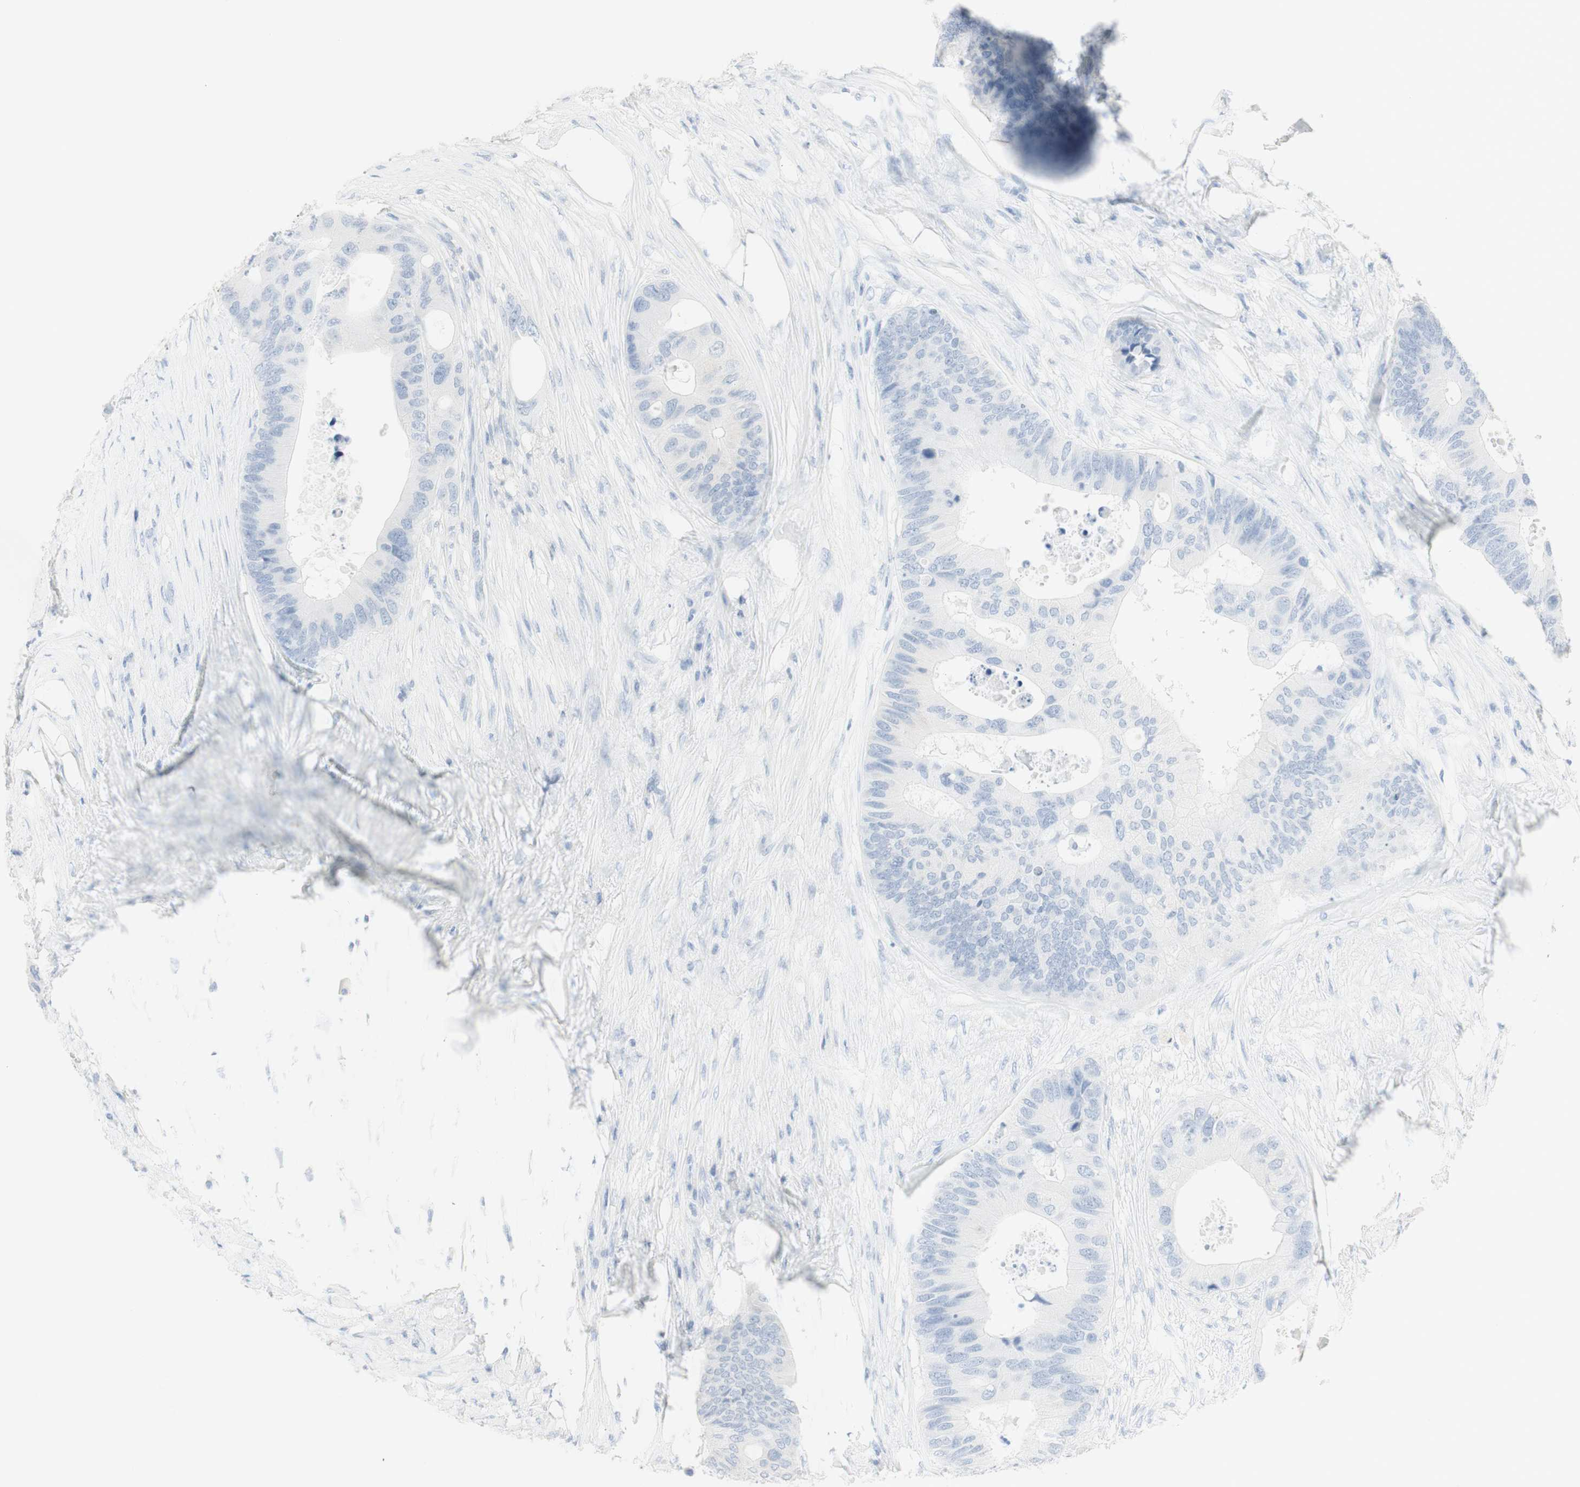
{"staining": {"intensity": "negative", "quantity": "none", "location": "none"}, "tissue": "colorectal cancer", "cell_type": "Tumor cells", "image_type": "cancer", "snomed": [{"axis": "morphology", "description": "Adenocarcinoma, NOS"}, {"axis": "topography", "description": "Colon"}], "caption": "High power microscopy image of an IHC image of adenocarcinoma (colorectal), revealing no significant staining in tumor cells. (DAB IHC visualized using brightfield microscopy, high magnification).", "gene": "NAPSA", "patient": {"sex": "male", "age": 71}}